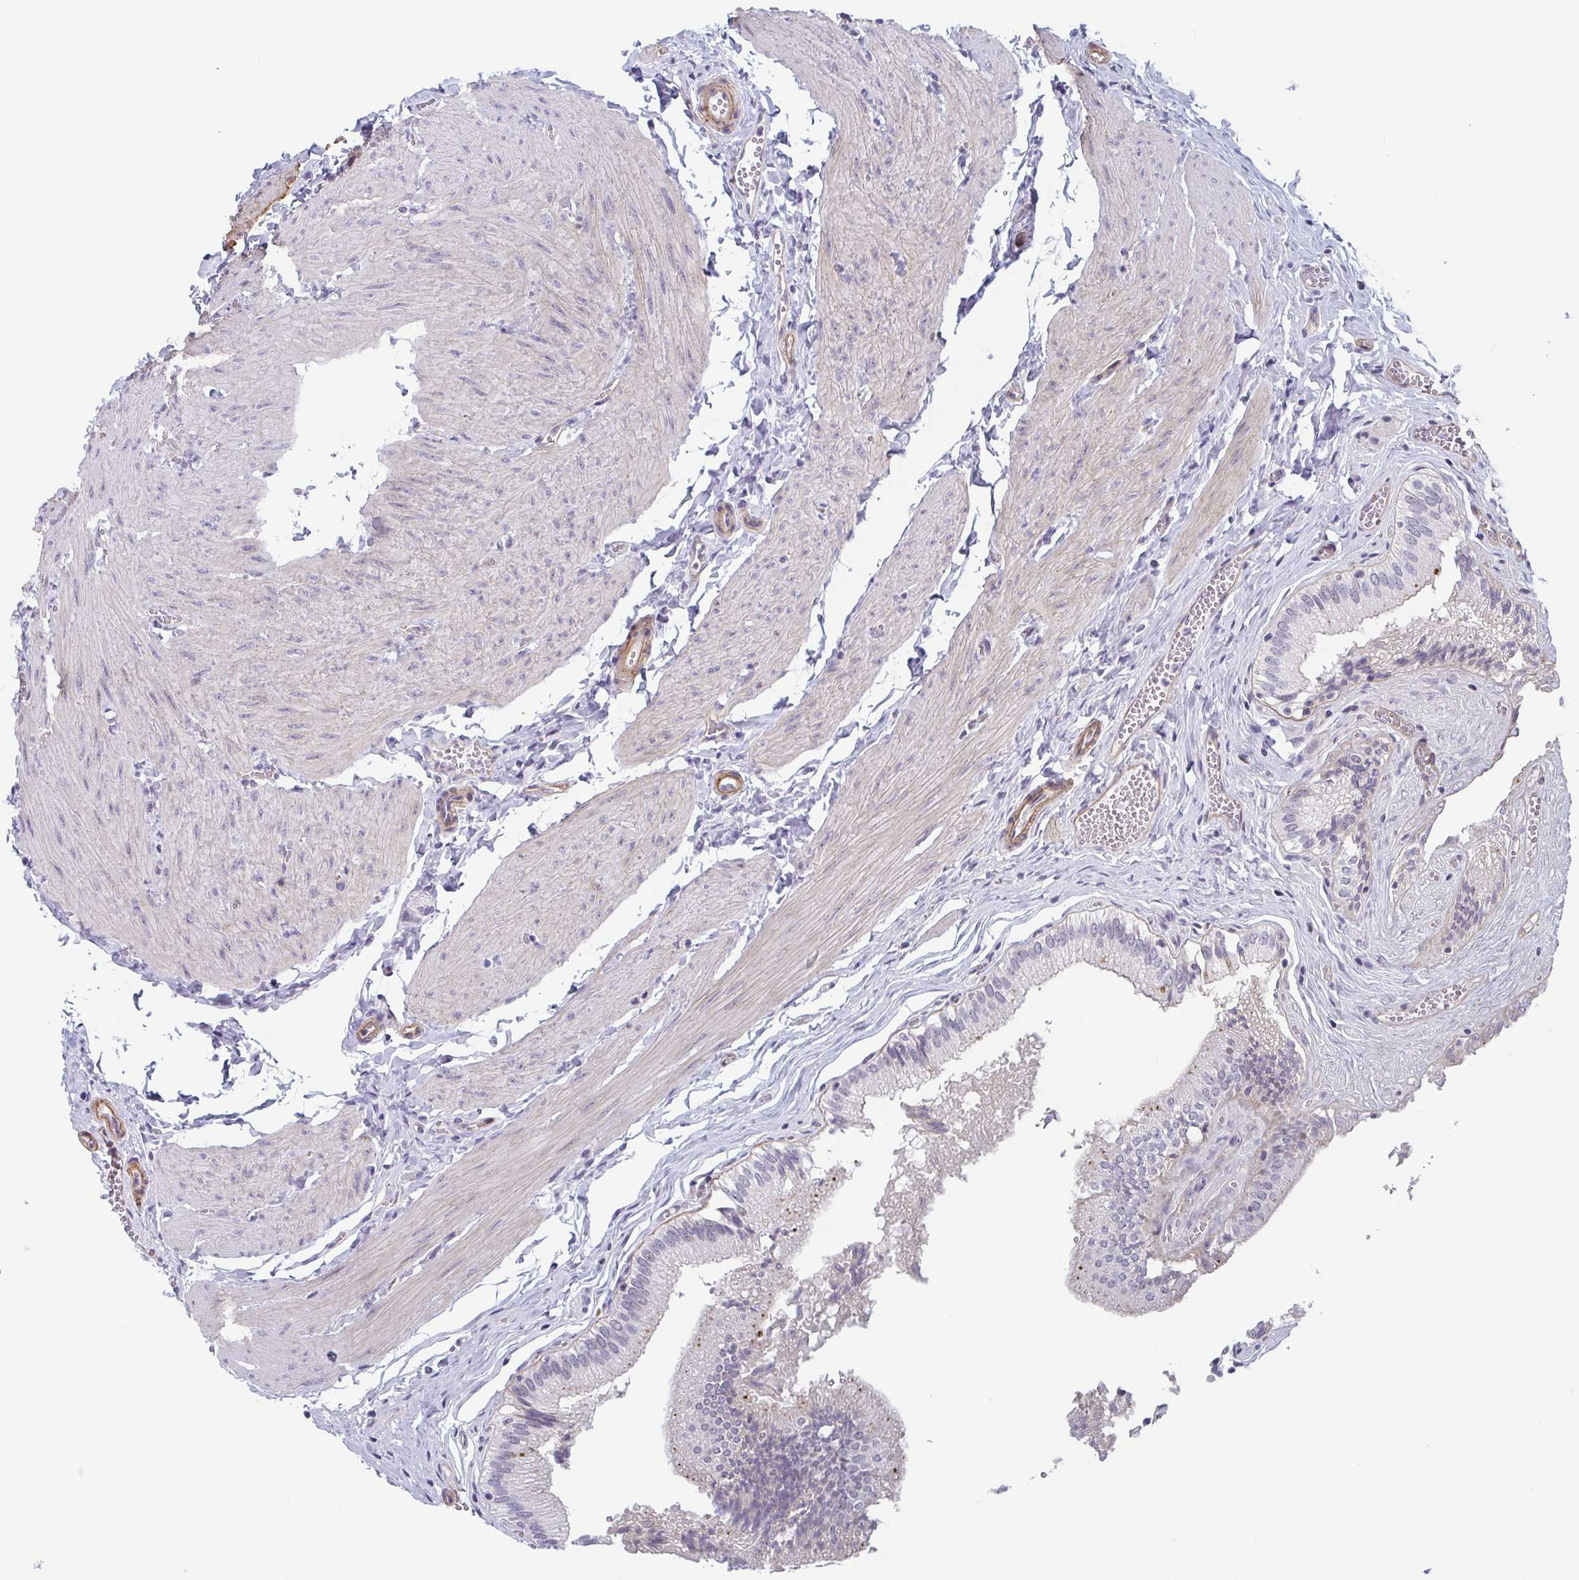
{"staining": {"intensity": "strong", "quantity": "<25%", "location": "cytoplasmic/membranous"}, "tissue": "gallbladder", "cell_type": "Glandular cells", "image_type": "normal", "snomed": [{"axis": "morphology", "description": "Normal tissue, NOS"}, {"axis": "topography", "description": "Gallbladder"}, {"axis": "topography", "description": "Peripheral nerve tissue"}], "caption": "Glandular cells reveal strong cytoplasmic/membranous positivity in approximately <25% of cells in normal gallbladder.", "gene": "EXOSC7", "patient": {"sex": "male", "age": 17}}